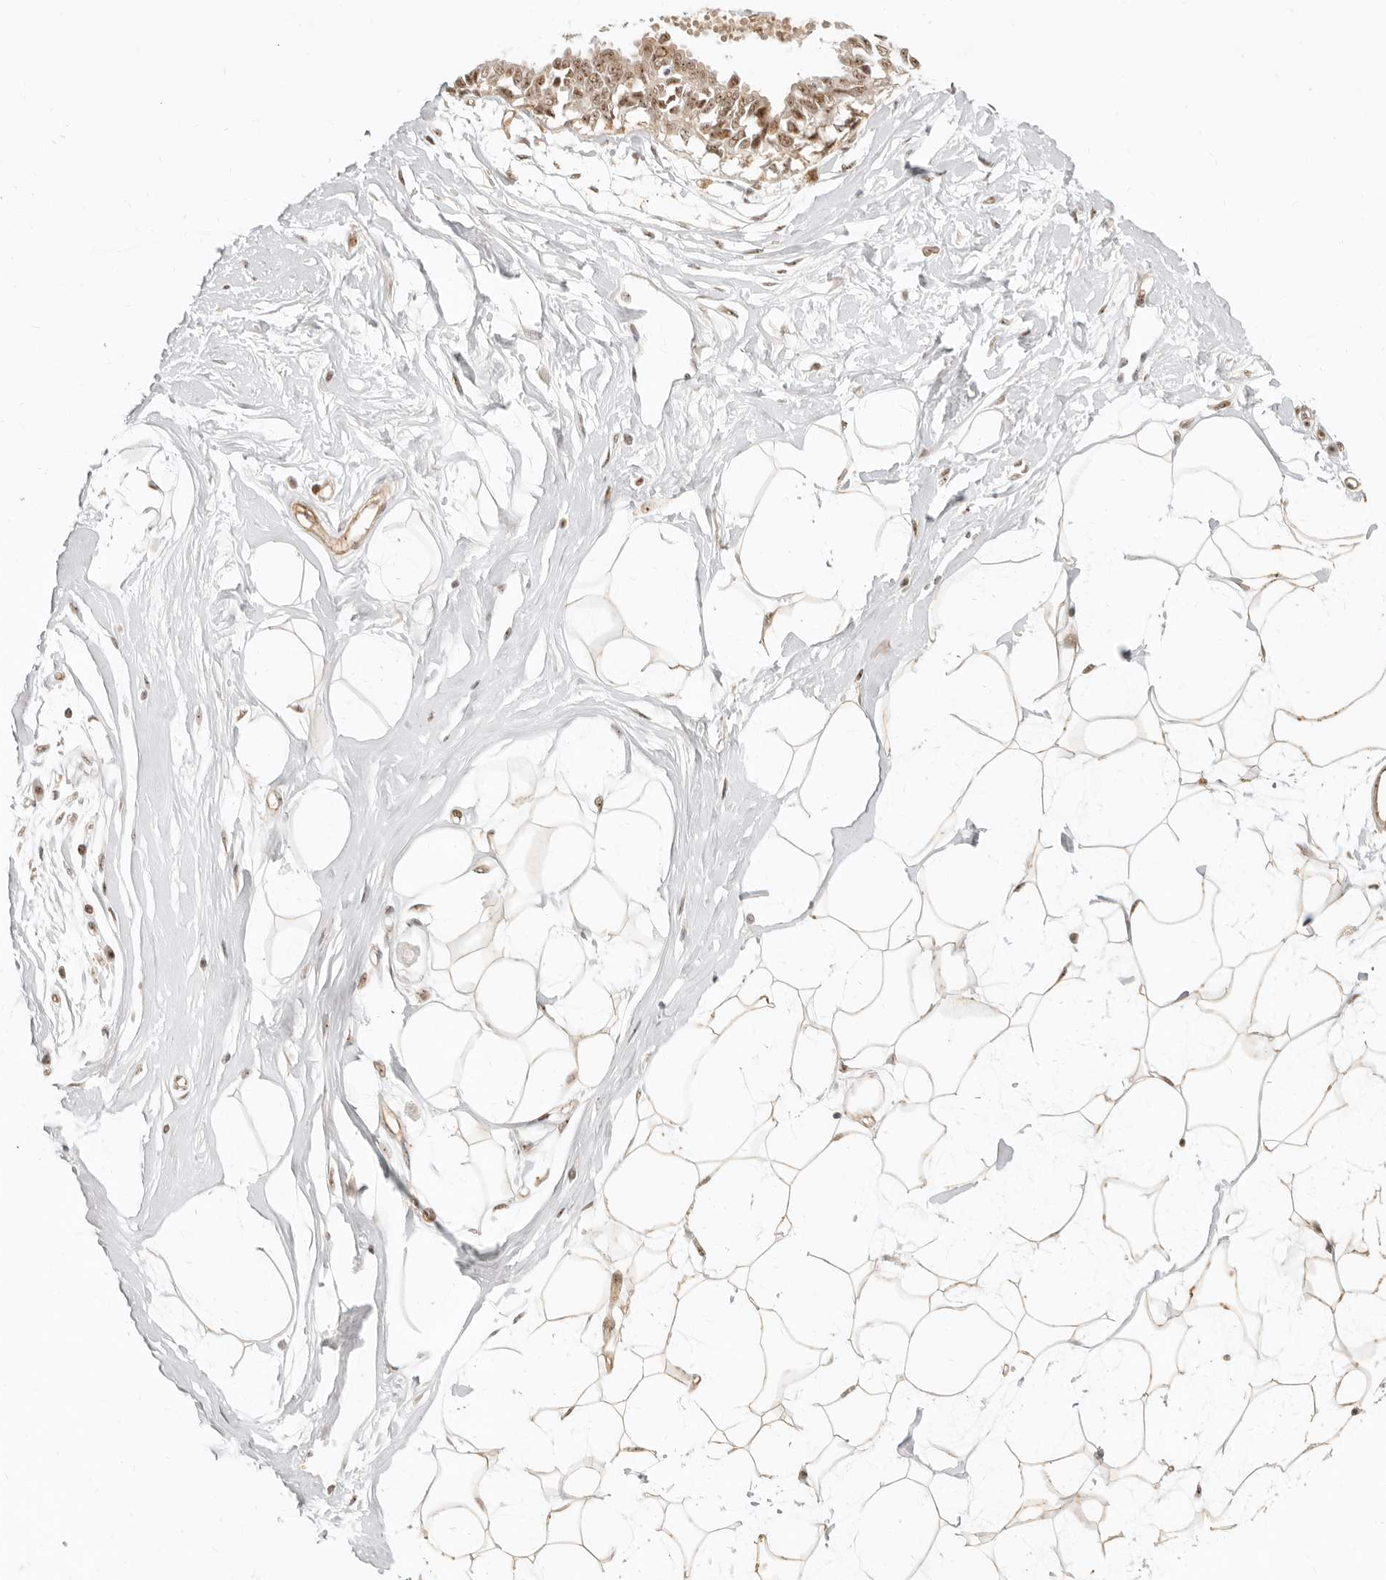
{"staining": {"intensity": "moderate", "quantity": ">75%", "location": "cytoplasmic/membranous,nuclear"}, "tissue": "breast", "cell_type": "Adipocytes", "image_type": "normal", "snomed": [{"axis": "morphology", "description": "Normal tissue, NOS"}, {"axis": "topography", "description": "Breast"}], "caption": "A high-resolution histopathology image shows immunohistochemistry staining of unremarkable breast, which demonstrates moderate cytoplasmic/membranous,nuclear expression in approximately >75% of adipocytes. The protein of interest is stained brown, and the nuclei are stained in blue (DAB (3,3'-diaminobenzidine) IHC with brightfield microscopy, high magnification).", "gene": "BAP1", "patient": {"sex": "female", "age": 45}}